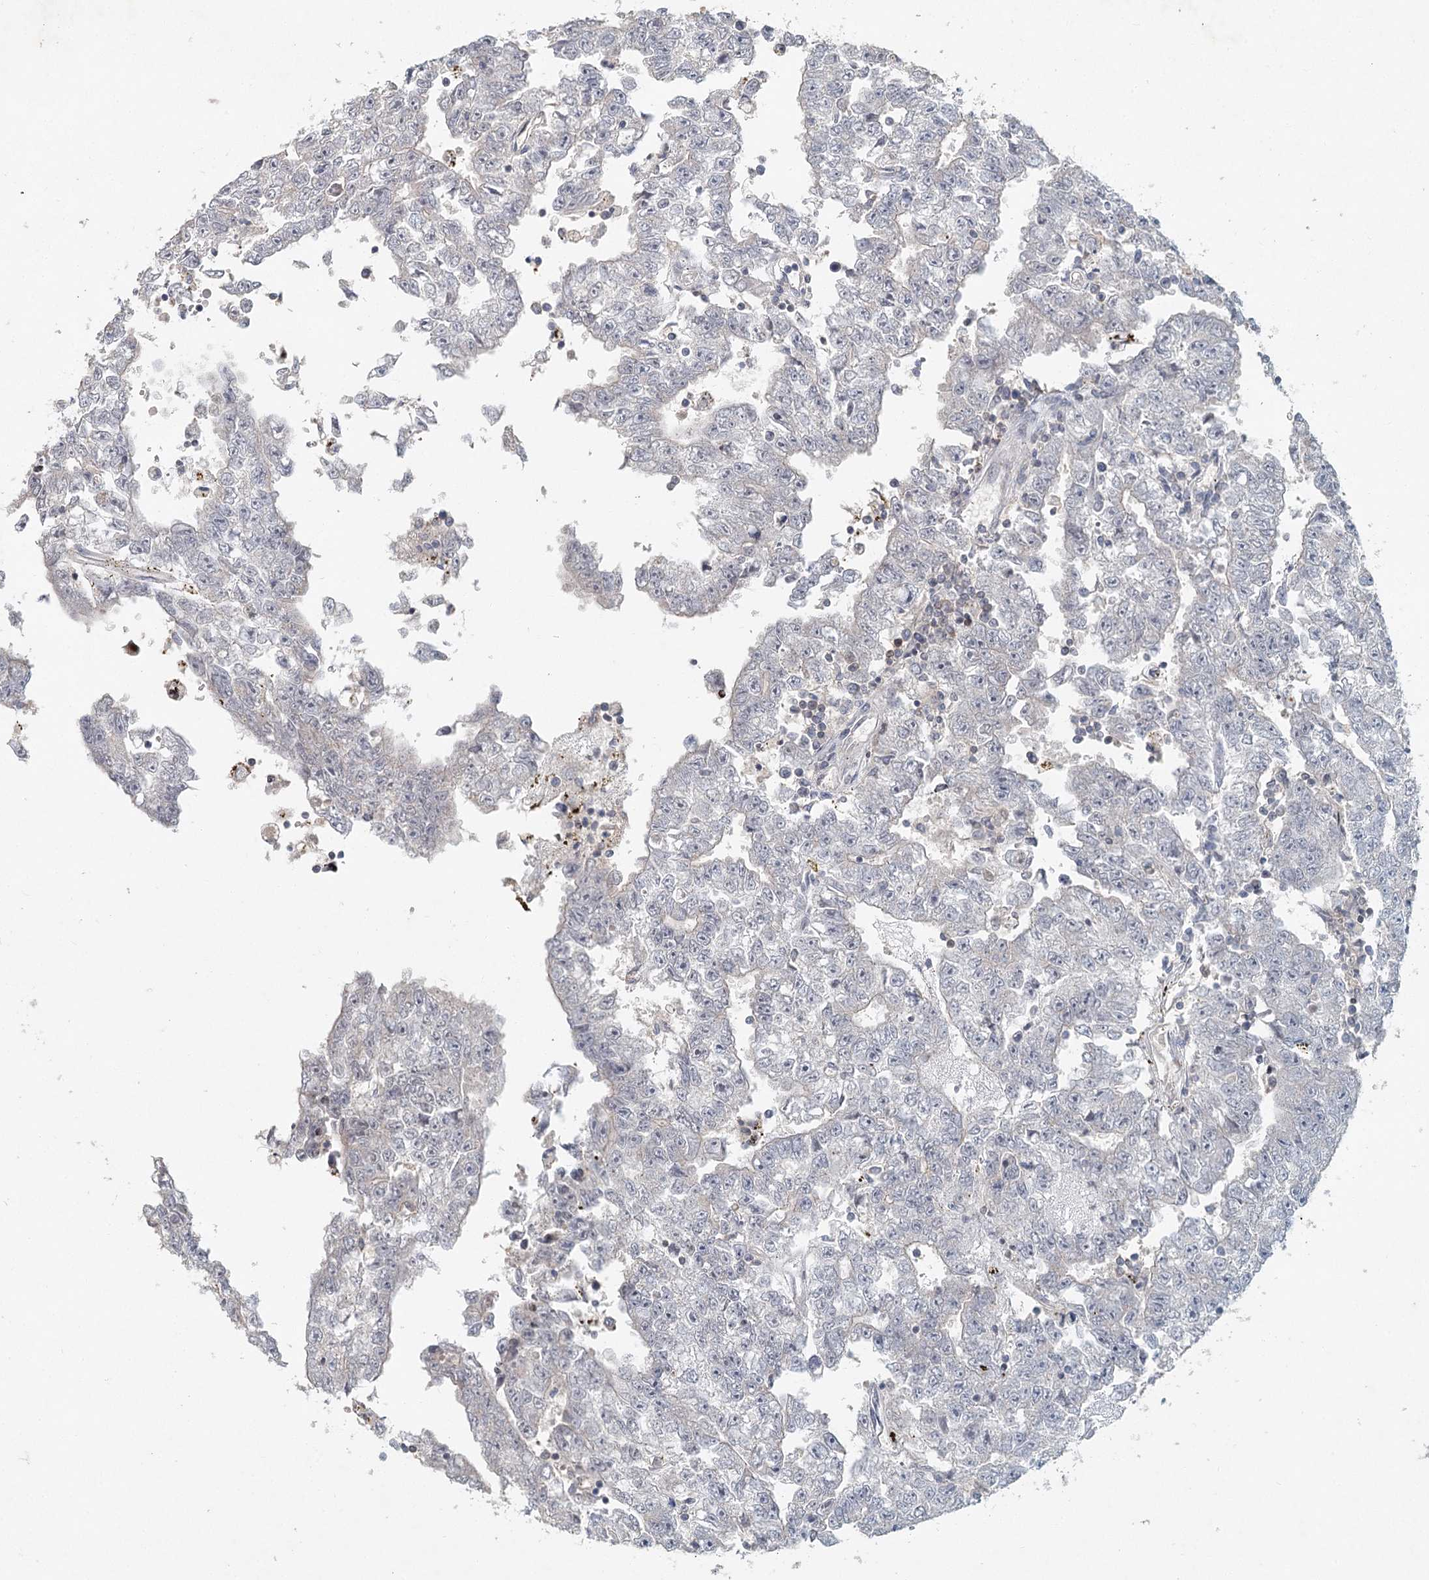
{"staining": {"intensity": "negative", "quantity": "none", "location": "none"}, "tissue": "testis cancer", "cell_type": "Tumor cells", "image_type": "cancer", "snomed": [{"axis": "morphology", "description": "Carcinoma, Embryonal, NOS"}, {"axis": "topography", "description": "Testis"}], "caption": "An image of human testis embryonal carcinoma is negative for staining in tumor cells.", "gene": "ADK", "patient": {"sex": "male", "age": 25}}